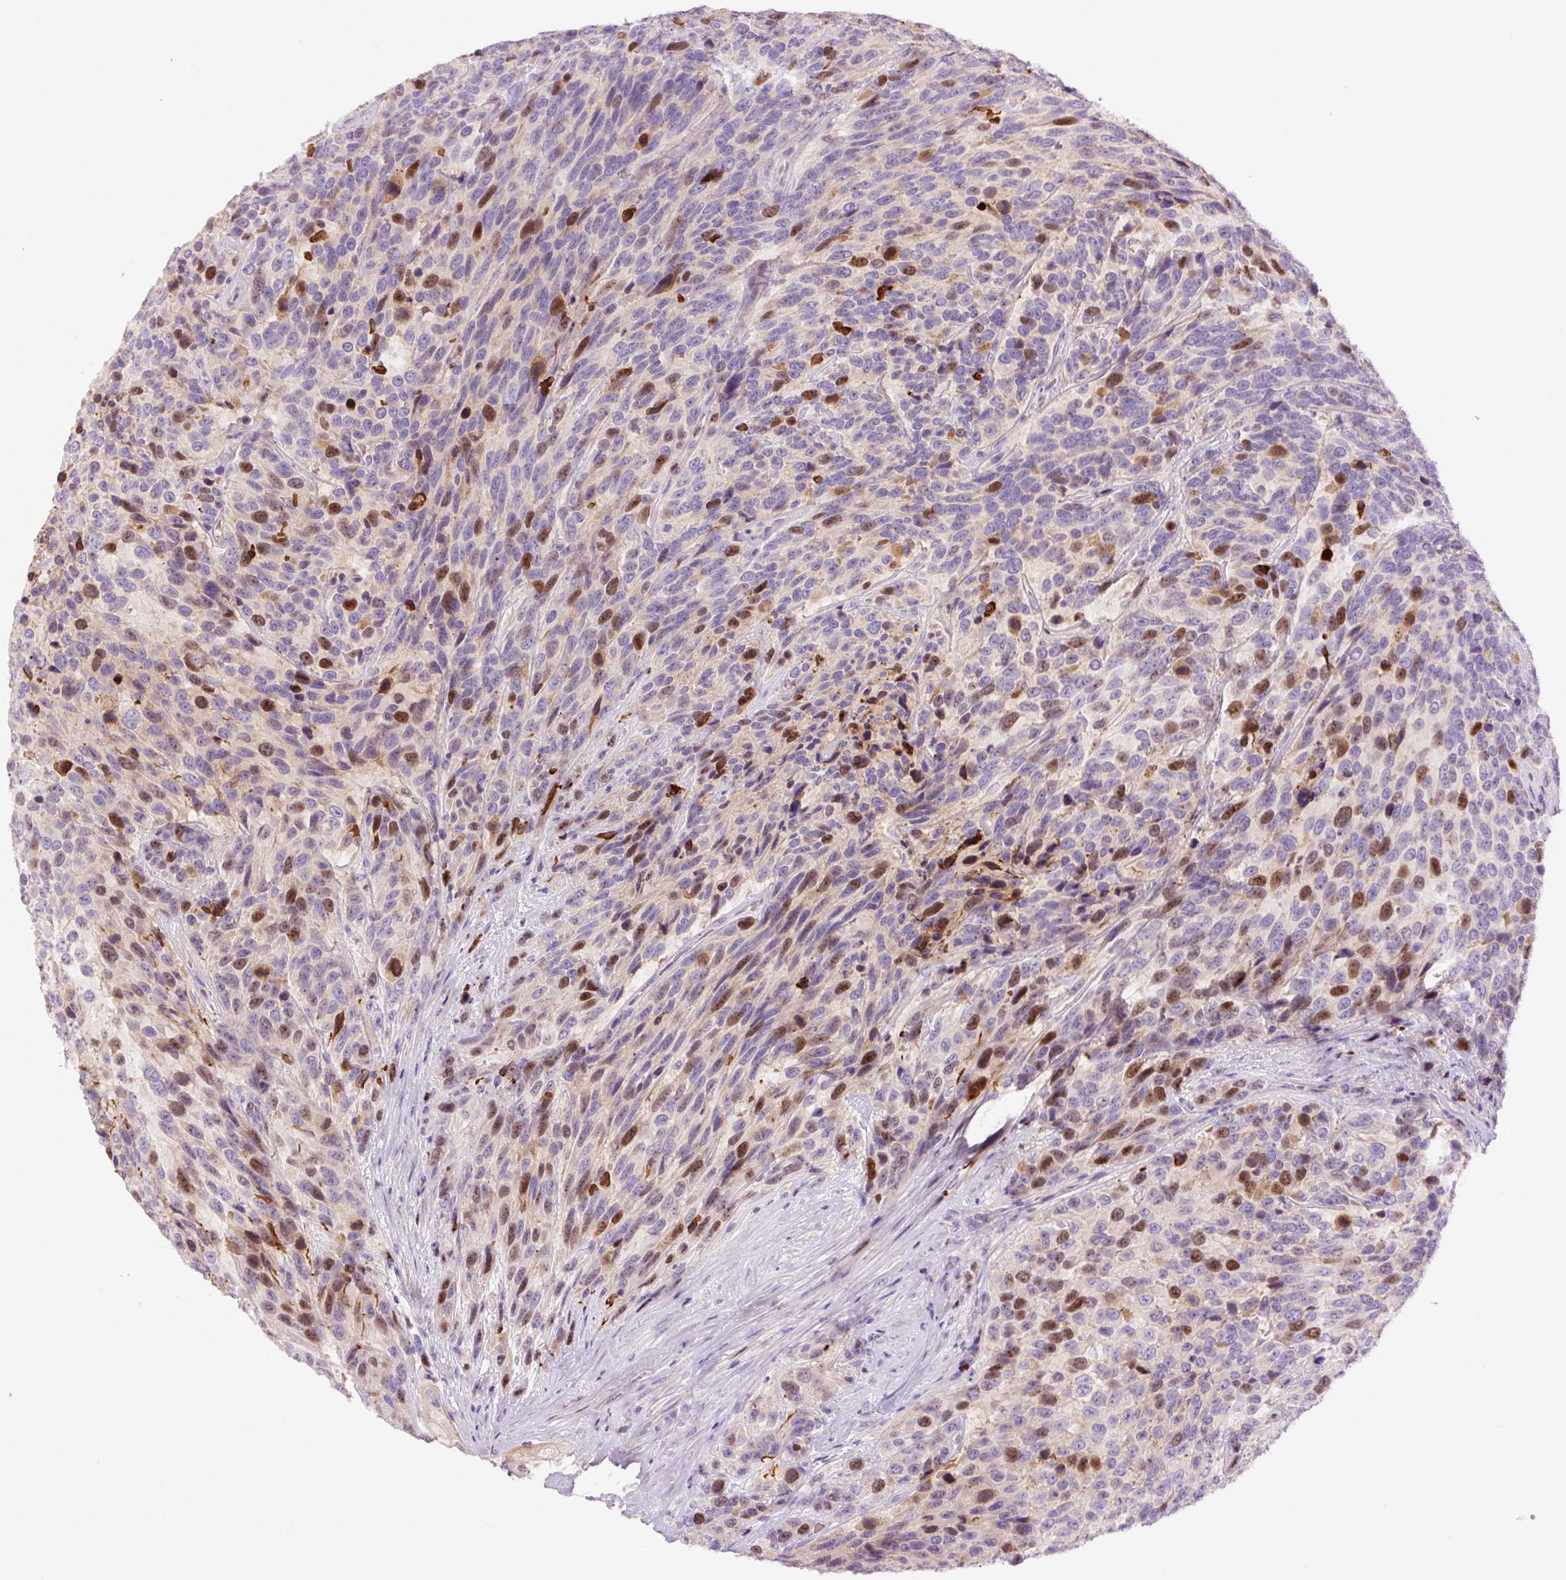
{"staining": {"intensity": "moderate", "quantity": "25%-75%", "location": "nuclear"}, "tissue": "urothelial cancer", "cell_type": "Tumor cells", "image_type": "cancer", "snomed": [{"axis": "morphology", "description": "Urothelial carcinoma, High grade"}, {"axis": "topography", "description": "Urinary bladder"}], "caption": "IHC of high-grade urothelial carcinoma displays medium levels of moderate nuclear positivity in about 25%-75% of tumor cells. Nuclei are stained in blue.", "gene": "DPPA4", "patient": {"sex": "female", "age": 70}}